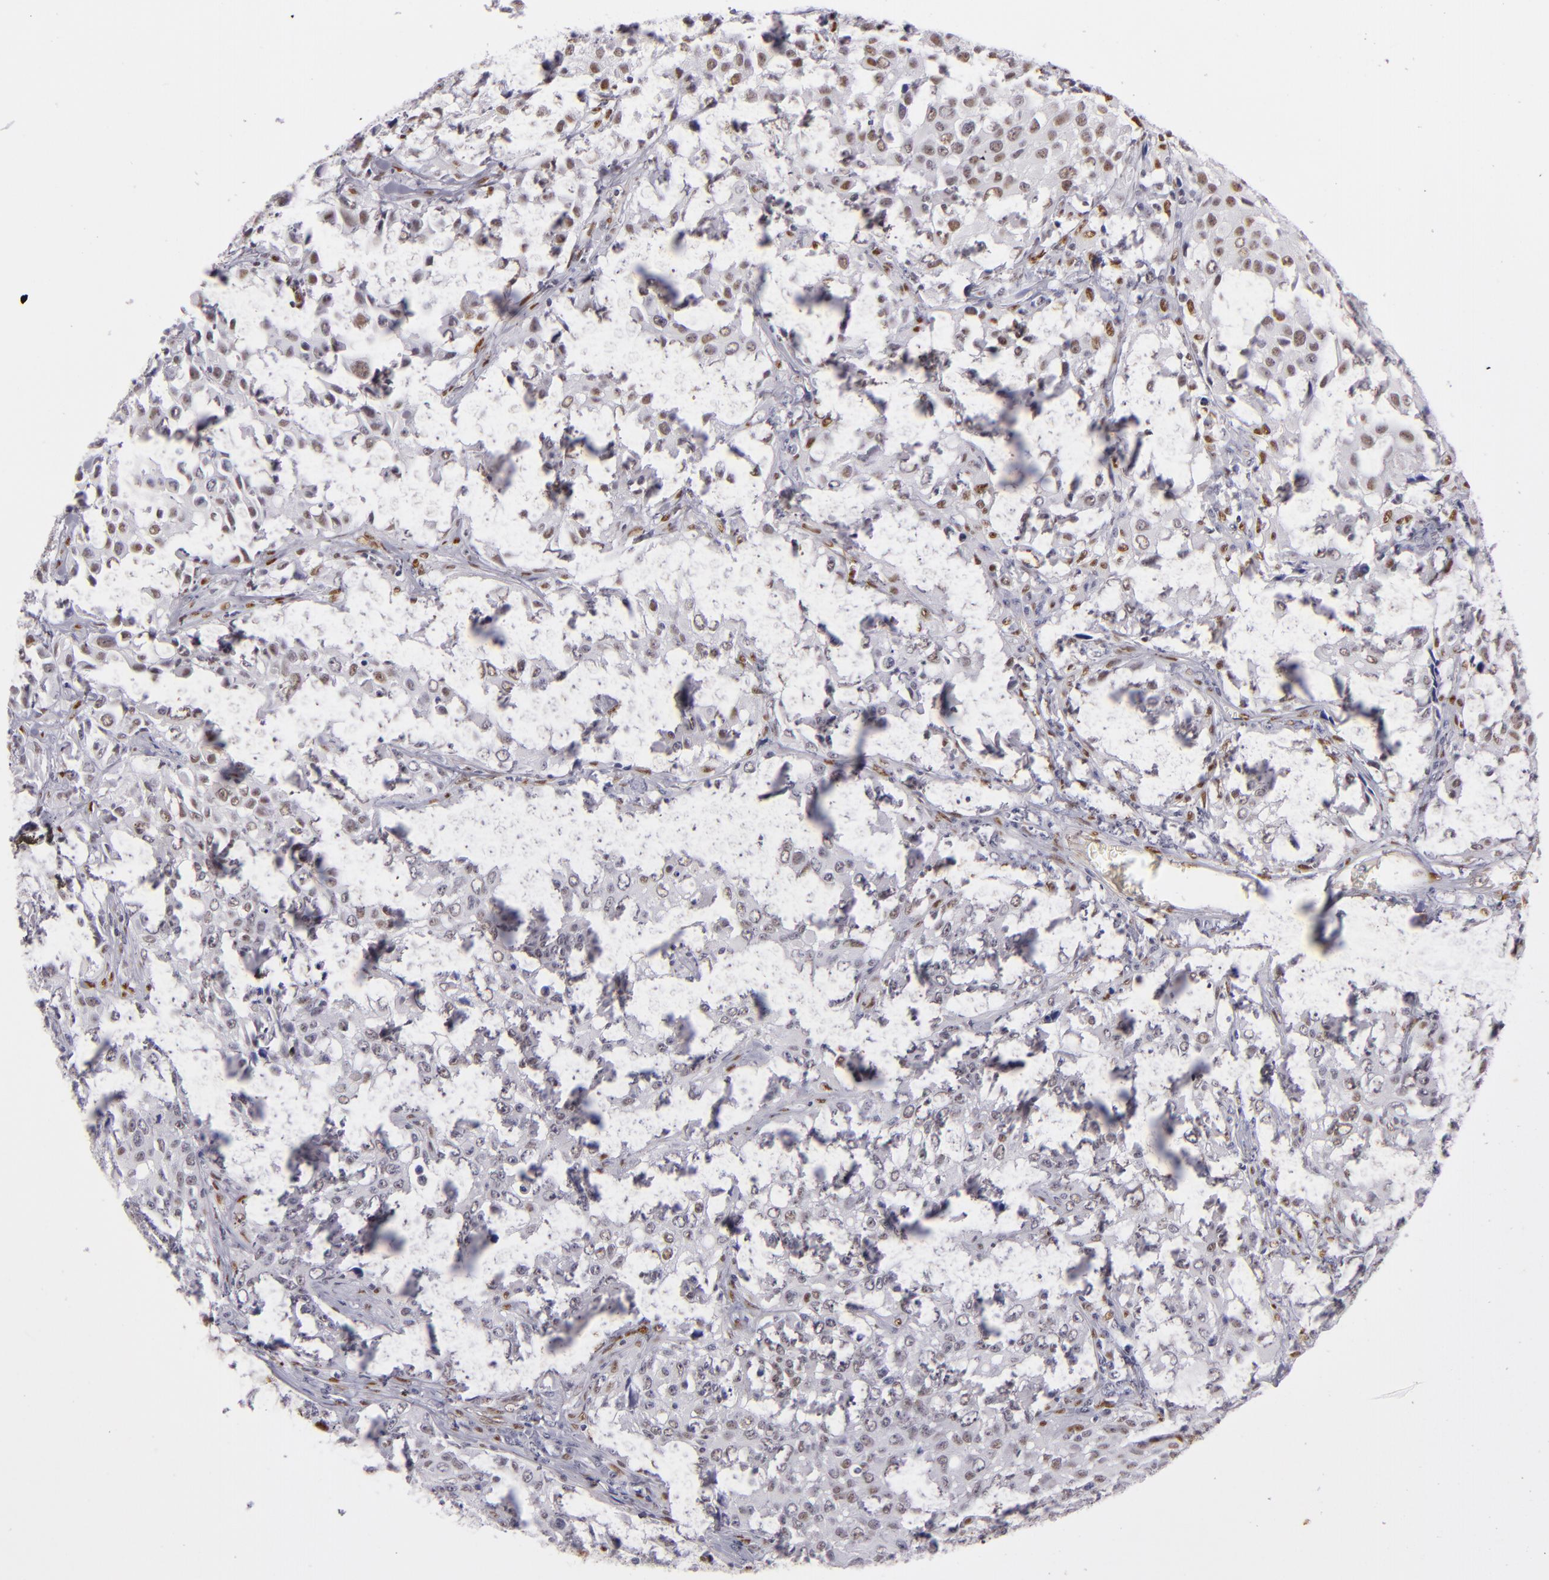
{"staining": {"intensity": "moderate", "quantity": "25%-75%", "location": "nuclear"}, "tissue": "urothelial cancer", "cell_type": "Tumor cells", "image_type": "cancer", "snomed": [{"axis": "morphology", "description": "Urothelial carcinoma, High grade"}, {"axis": "topography", "description": "Urinary bladder"}], "caption": "There is medium levels of moderate nuclear expression in tumor cells of urothelial cancer, as demonstrated by immunohistochemical staining (brown color).", "gene": "TOP3A", "patient": {"sex": "female", "age": 75}}